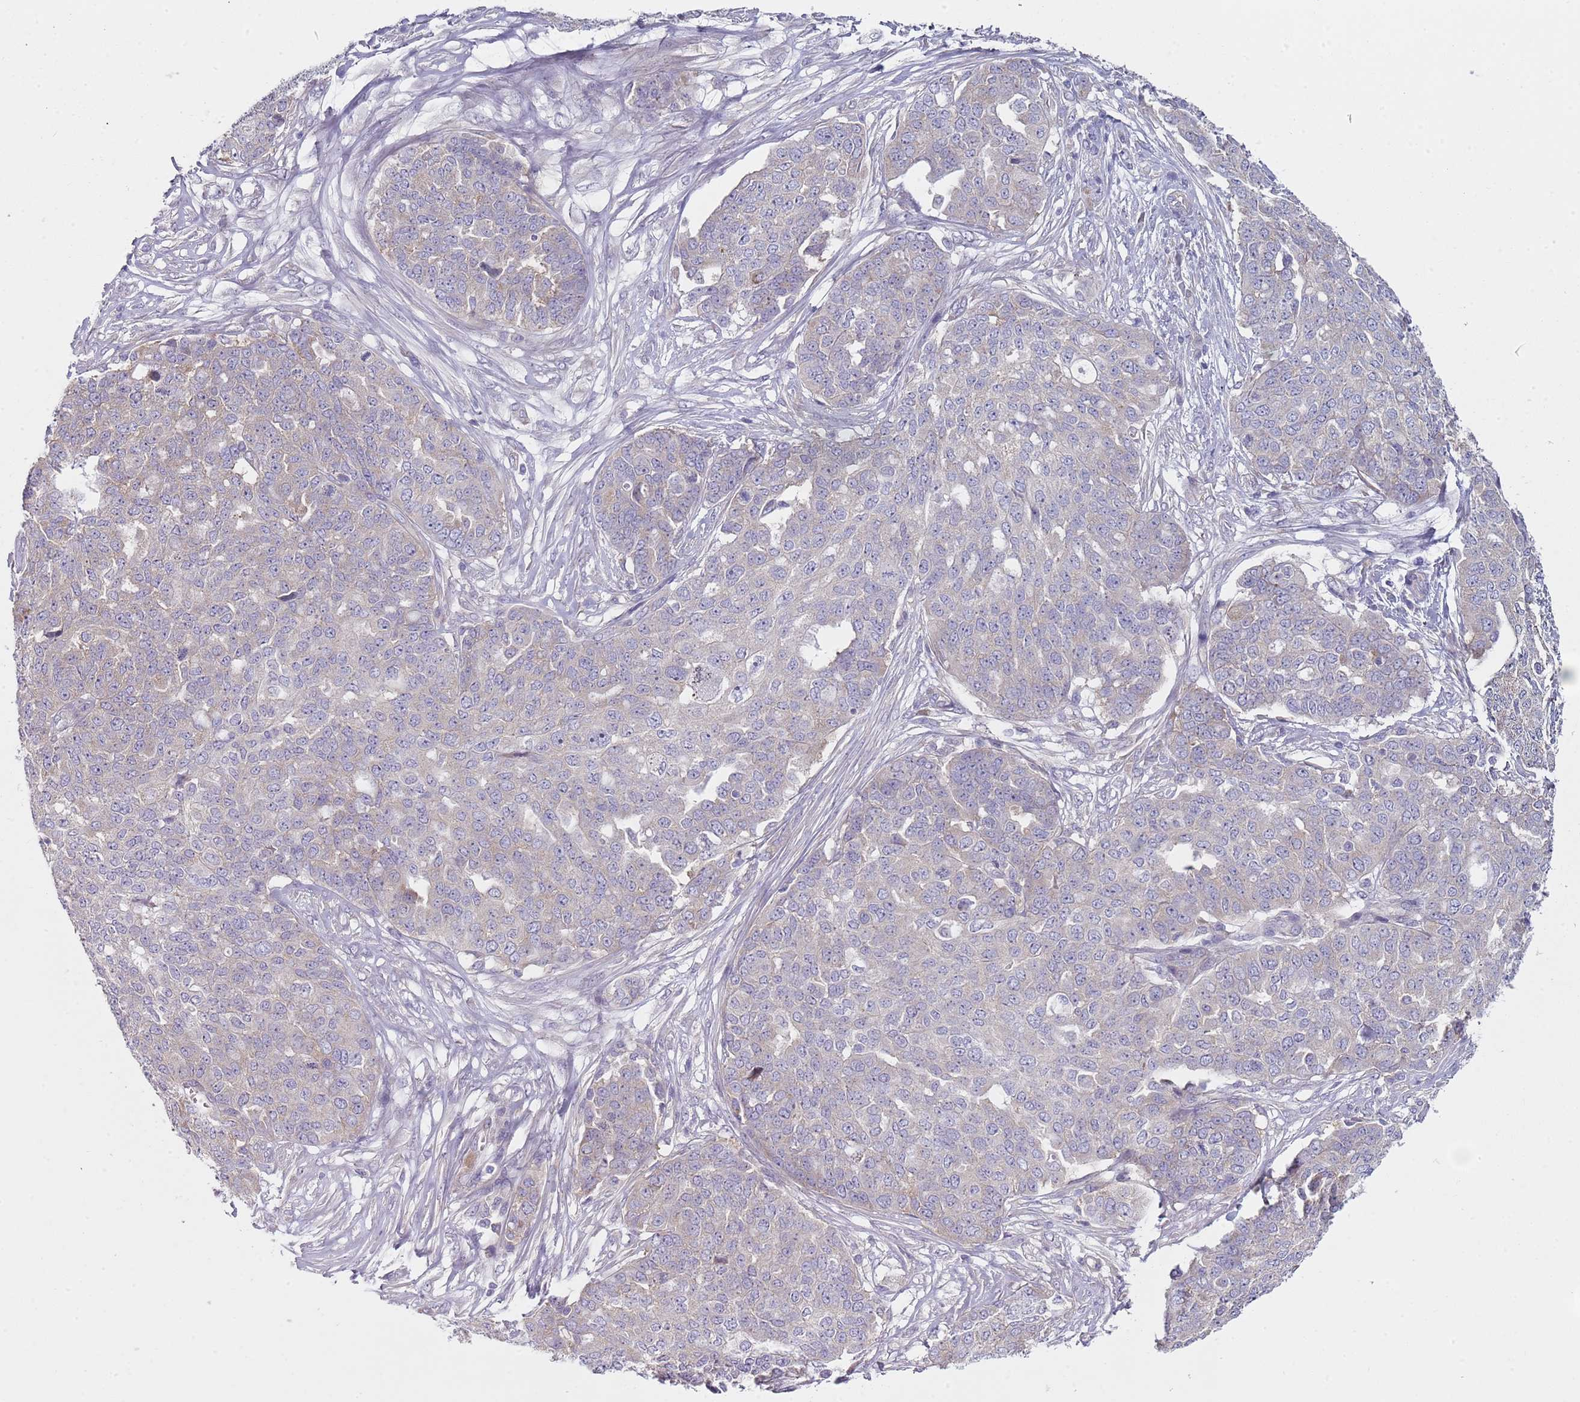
{"staining": {"intensity": "negative", "quantity": "none", "location": "none"}, "tissue": "ovarian cancer", "cell_type": "Tumor cells", "image_type": "cancer", "snomed": [{"axis": "morphology", "description": "Cystadenocarcinoma, serous, NOS"}, {"axis": "topography", "description": "Soft tissue"}, {"axis": "topography", "description": "Ovary"}], "caption": "Tumor cells are negative for protein expression in human ovarian cancer.", "gene": "SLC26A6", "patient": {"sex": "female", "age": 57}}